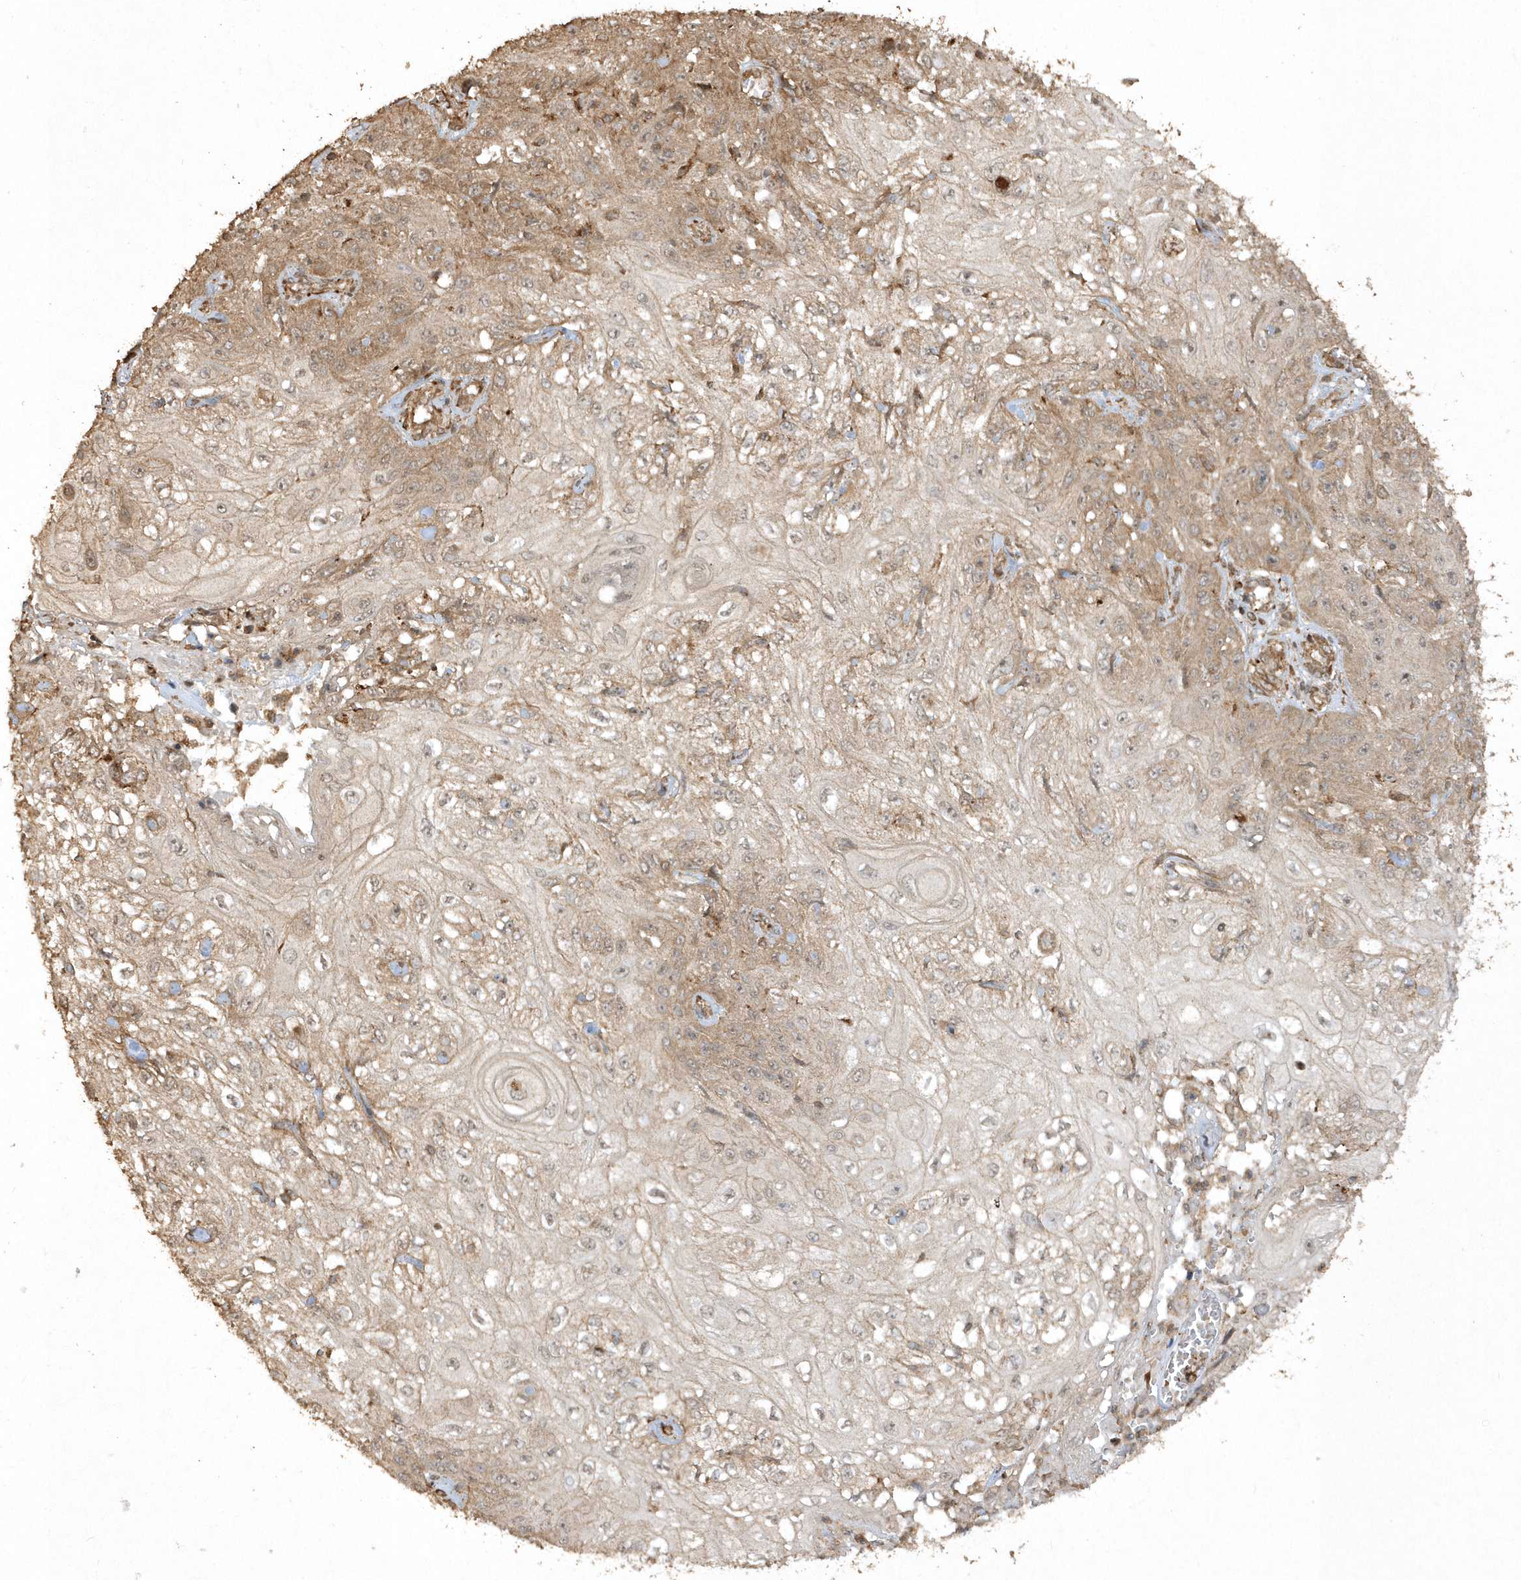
{"staining": {"intensity": "weak", "quantity": ">75%", "location": "cytoplasmic/membranous"}, "tissue": "skin cancer", "cell_type": "Tumor cells", "image_type": "cancer", "snomed": [{"axis": "morphology", "description": "Squamous cell carcinoma, NOS"}, {"axis": "morphology", "description": "Squamous cell carcinoma, metastatic, NOS"}, {"axis": "topography", "description": "Skin"}, {"axis": "topography", "description": "Lymph node"}], "caption": "Weak cytoplasmic/membranous protein expression is identified in about >75% of tumor cells in skin cancer (metastatic squamous cell carcinoma).", "gene": "AVPI1", "patient": {"sex": "male", "age": 75}}